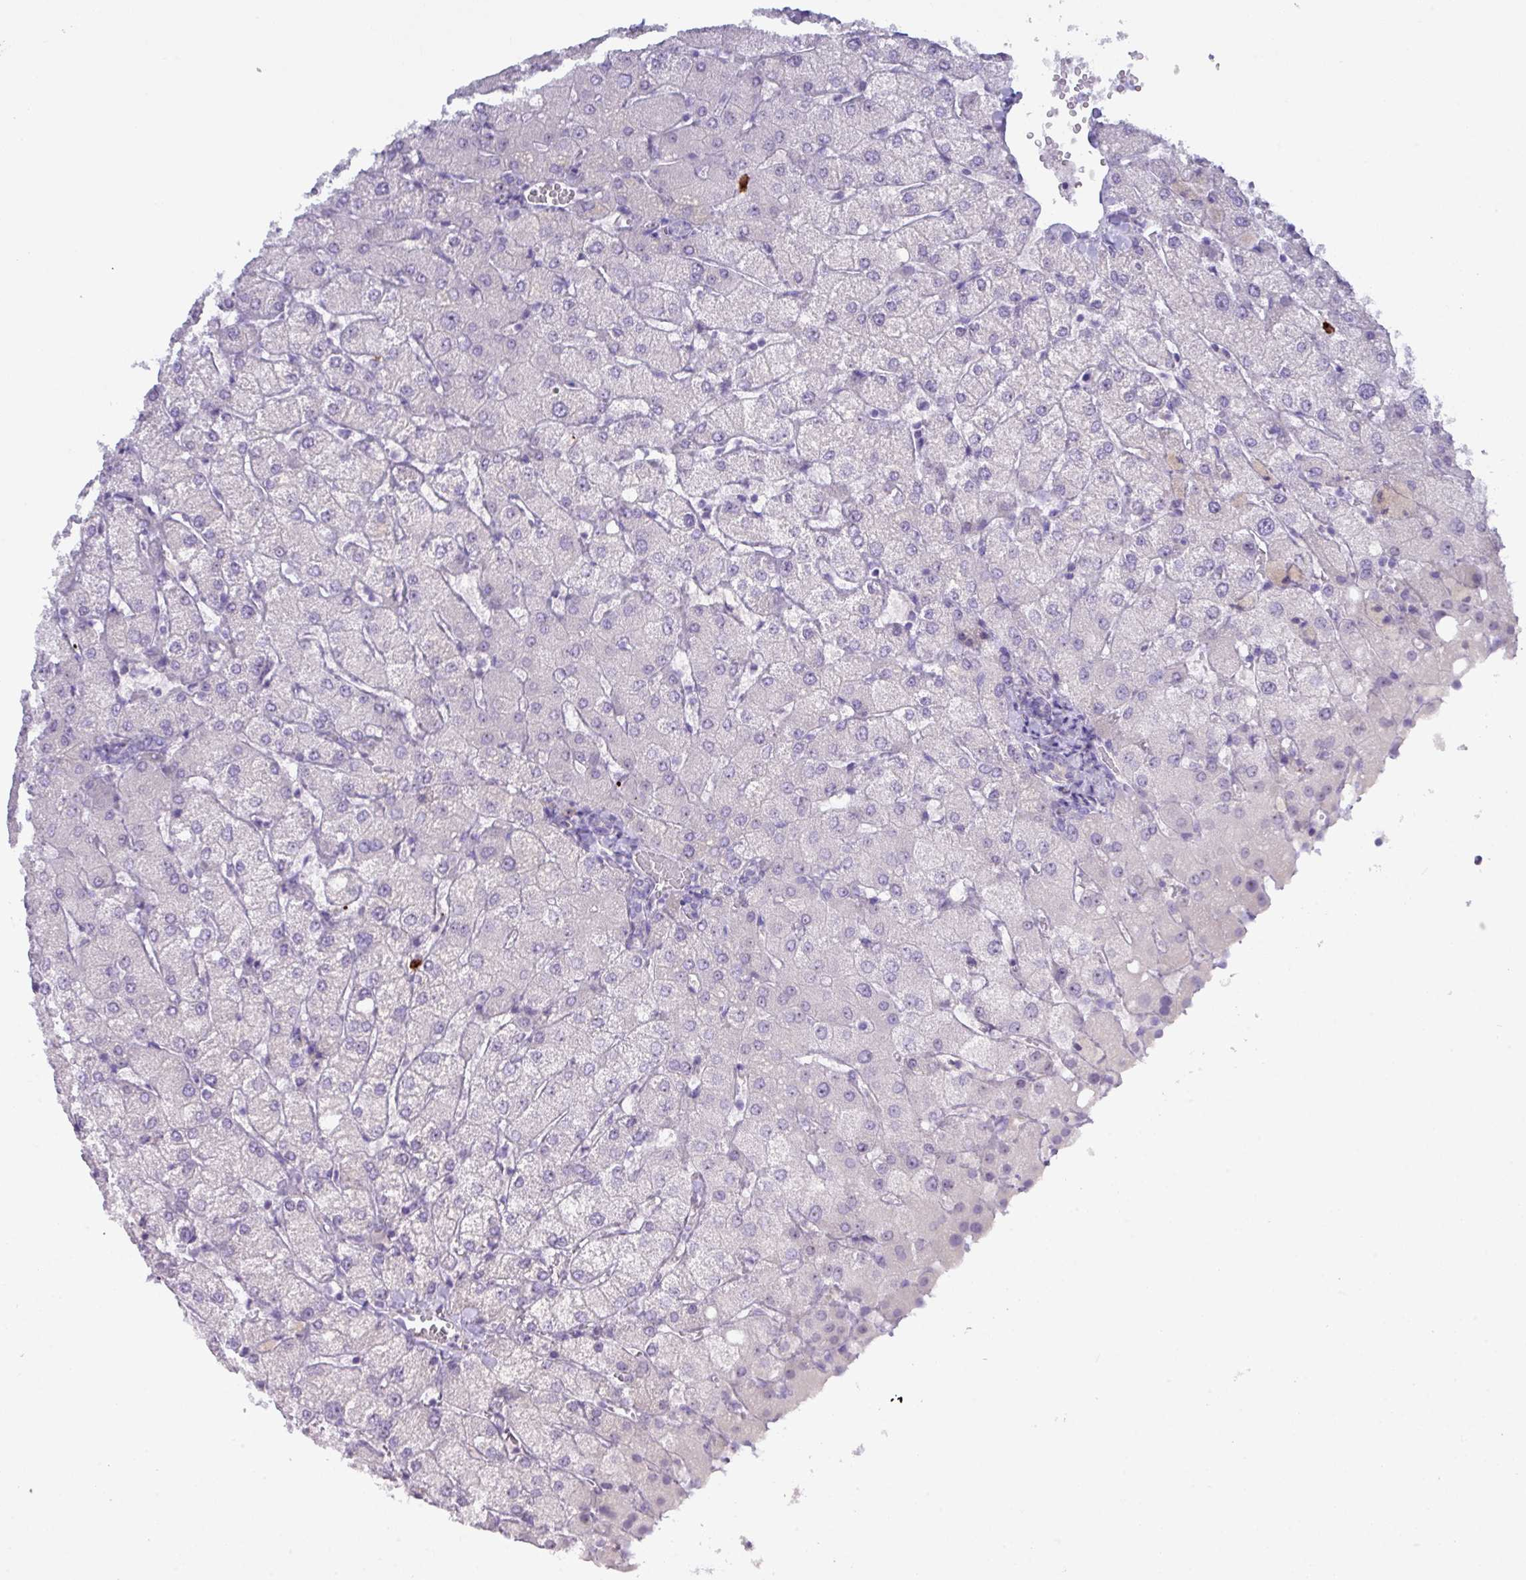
{"staining": {"intensity": "negative", "quantity": "none", "location": "none"}, "tissue": "liver", "cell_type": "Cholangiocytes", "image_type": "normal", "snomed": [{"axis": "morphology", "description": "Normal tissue, NOS"}, {"axis": "topography", "description": "Liver"}], "caption": "Protein analysis of normal liver exhibits no significant positivity in cholangiocytes. The staining is performed using DAB brown chromogen with nuclei counter-stained in using hematoxylin.", "gene": "MRM2", "patient": {"sex": "female", "age": 54}}